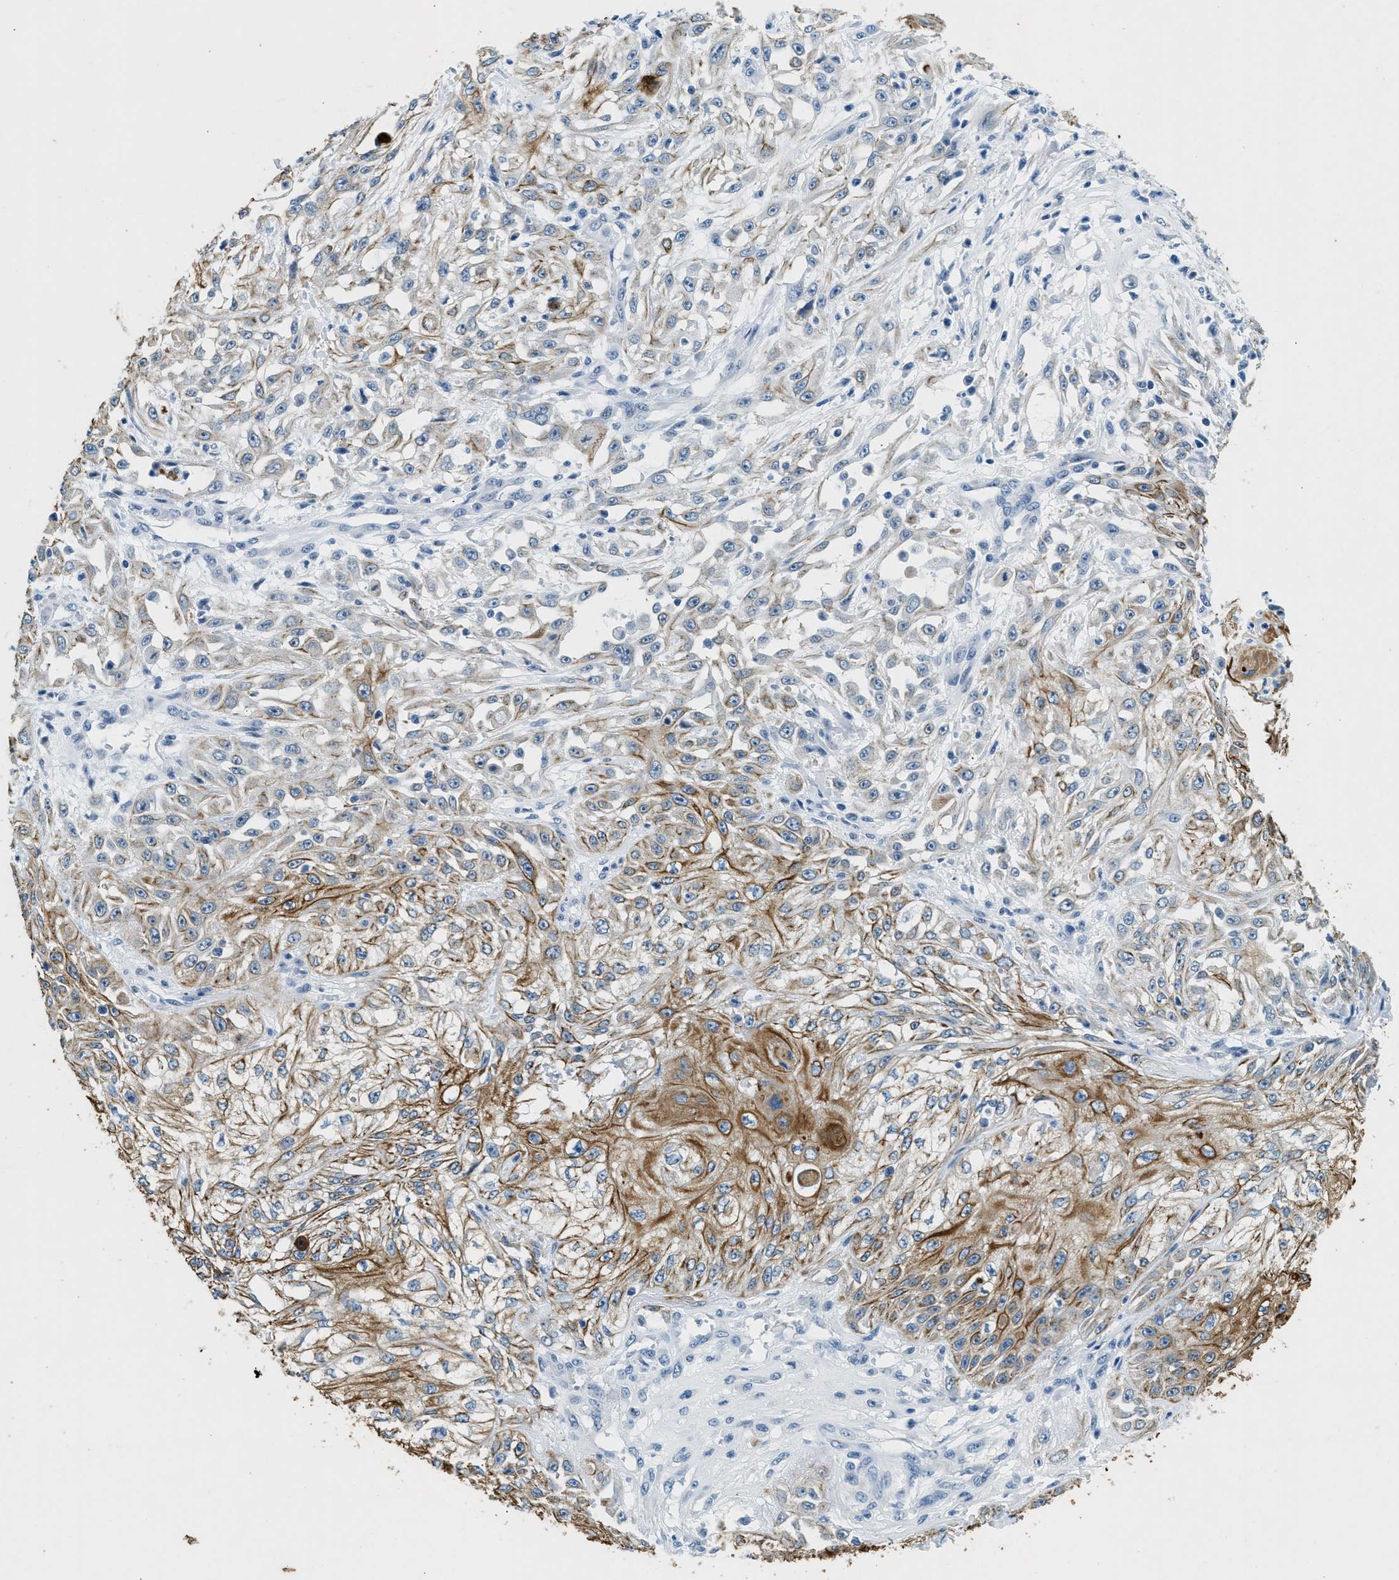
{"staining": {"intensity": "moderate", "quantity": ">75%", "location": "cytoplasmic/membranous"}, "tissue": "skin cancer", "cell_type": "Tumor cells", "image_type": "cancer", "snomed": [{"axis": "morphology", "description": "Squamous cell carcinoma, NOS"}, {"axis": "morphology", "description": "Squamous cell carcinoma, metastatic, NOS"}, {"axis": "topography", "description": "Skin"}, {"axis": "topography", "description": "Lymph node"}], "caption": "Protein expression analysis of skin cancer (metastatic squamous cell carcinoma) displays moderate cytoplasmic/membranous positivity in about >75% of tumor cells.", "gene": "CFAP20", "patient": {"sex": "male", "age": 75}}